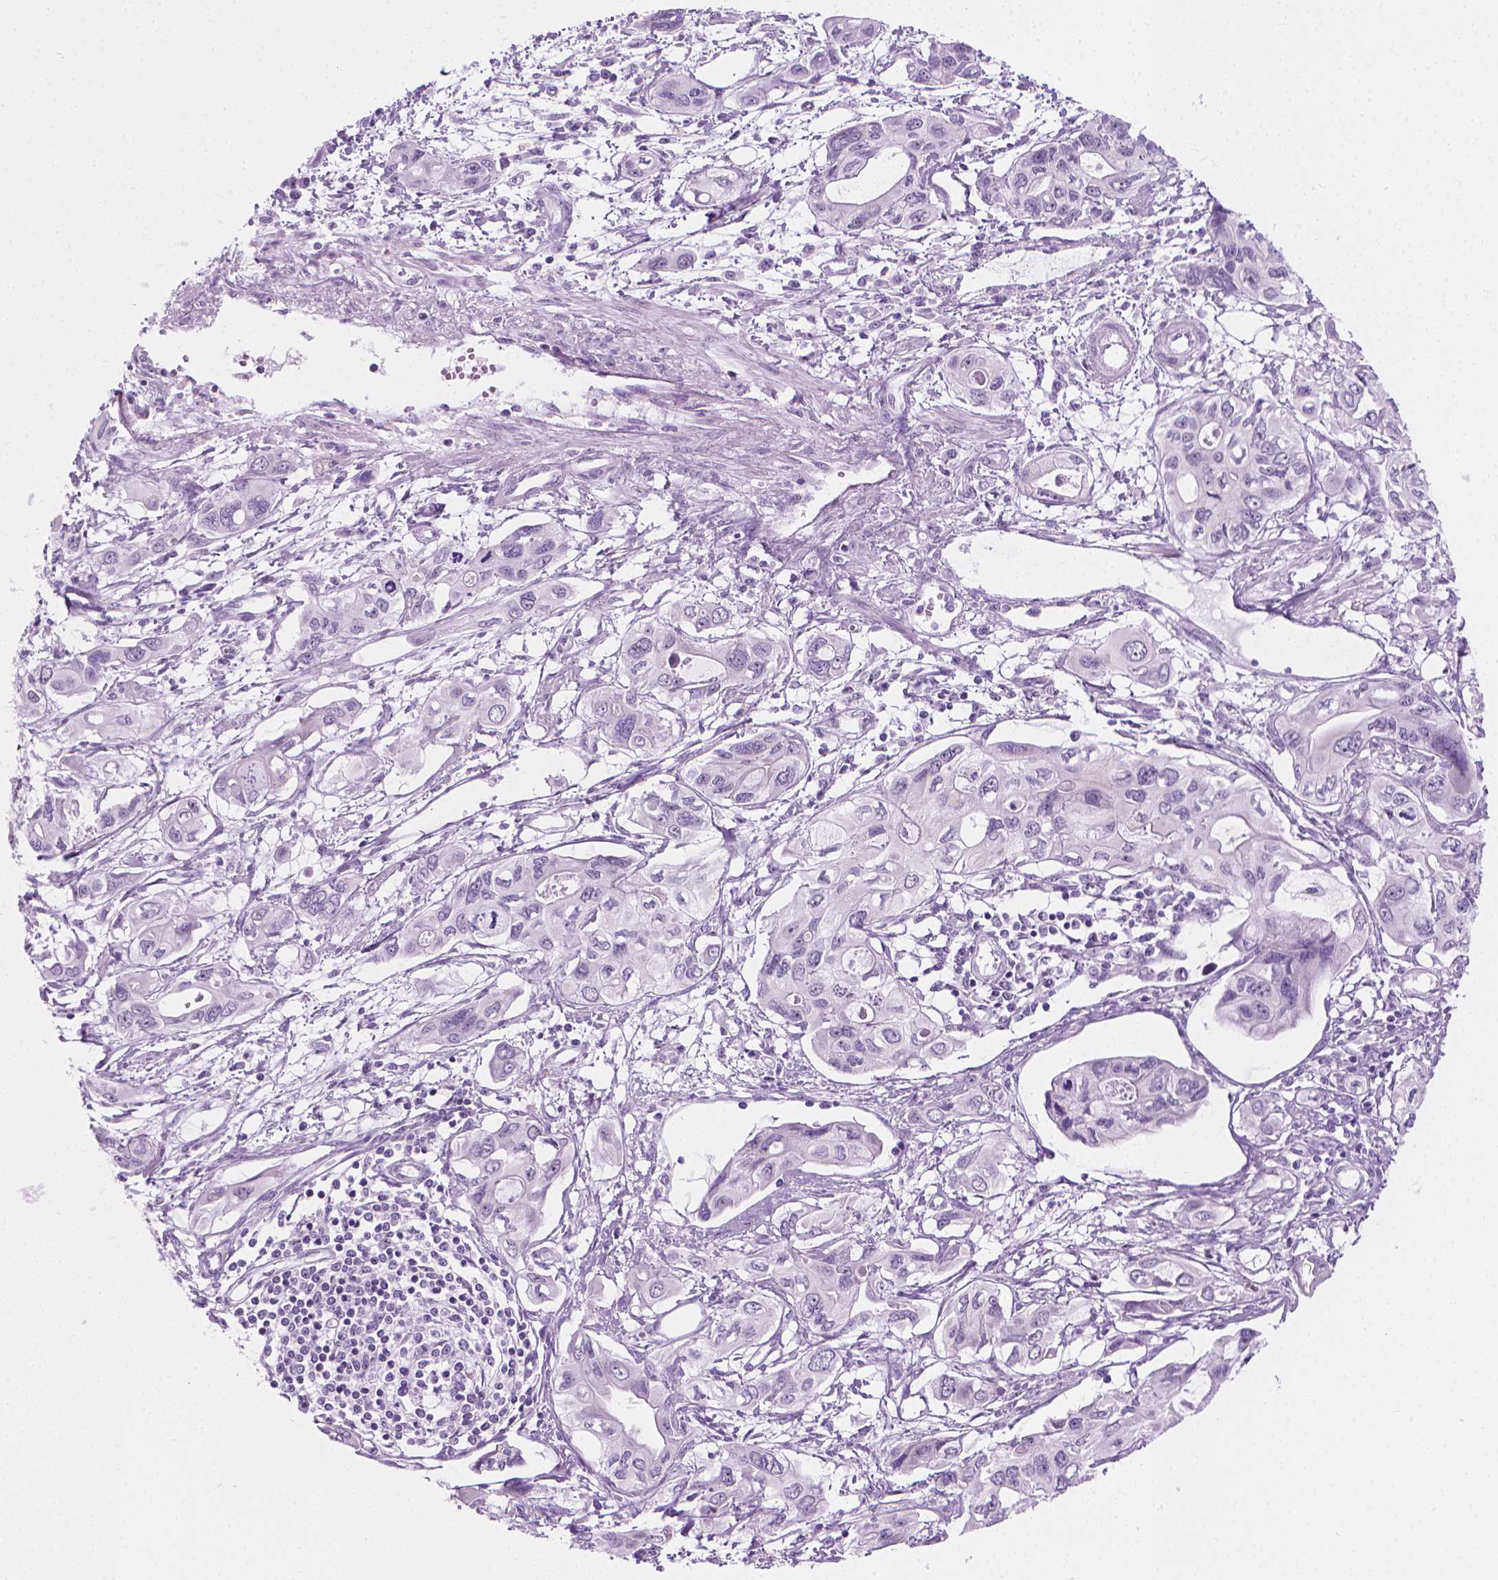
{"staining": {"intensity": "negative", "quantity": "none", "location": "none"}, "tissue": "pancreatic cancer", "cell_type": "Tumor cells", "image_type": "cancer", "snomed": [{"axis": "morphology", "description": "Adenocarcinoma, NOS"}, {"axis": "topography", "description": "Pancreas"}], "caption": "Immunohistochemistry of pancreatic adenocarcinoma displays no expression in tumor cells.", "gene": "NOL7", "patient": {"sex": "male", "age": 60}}